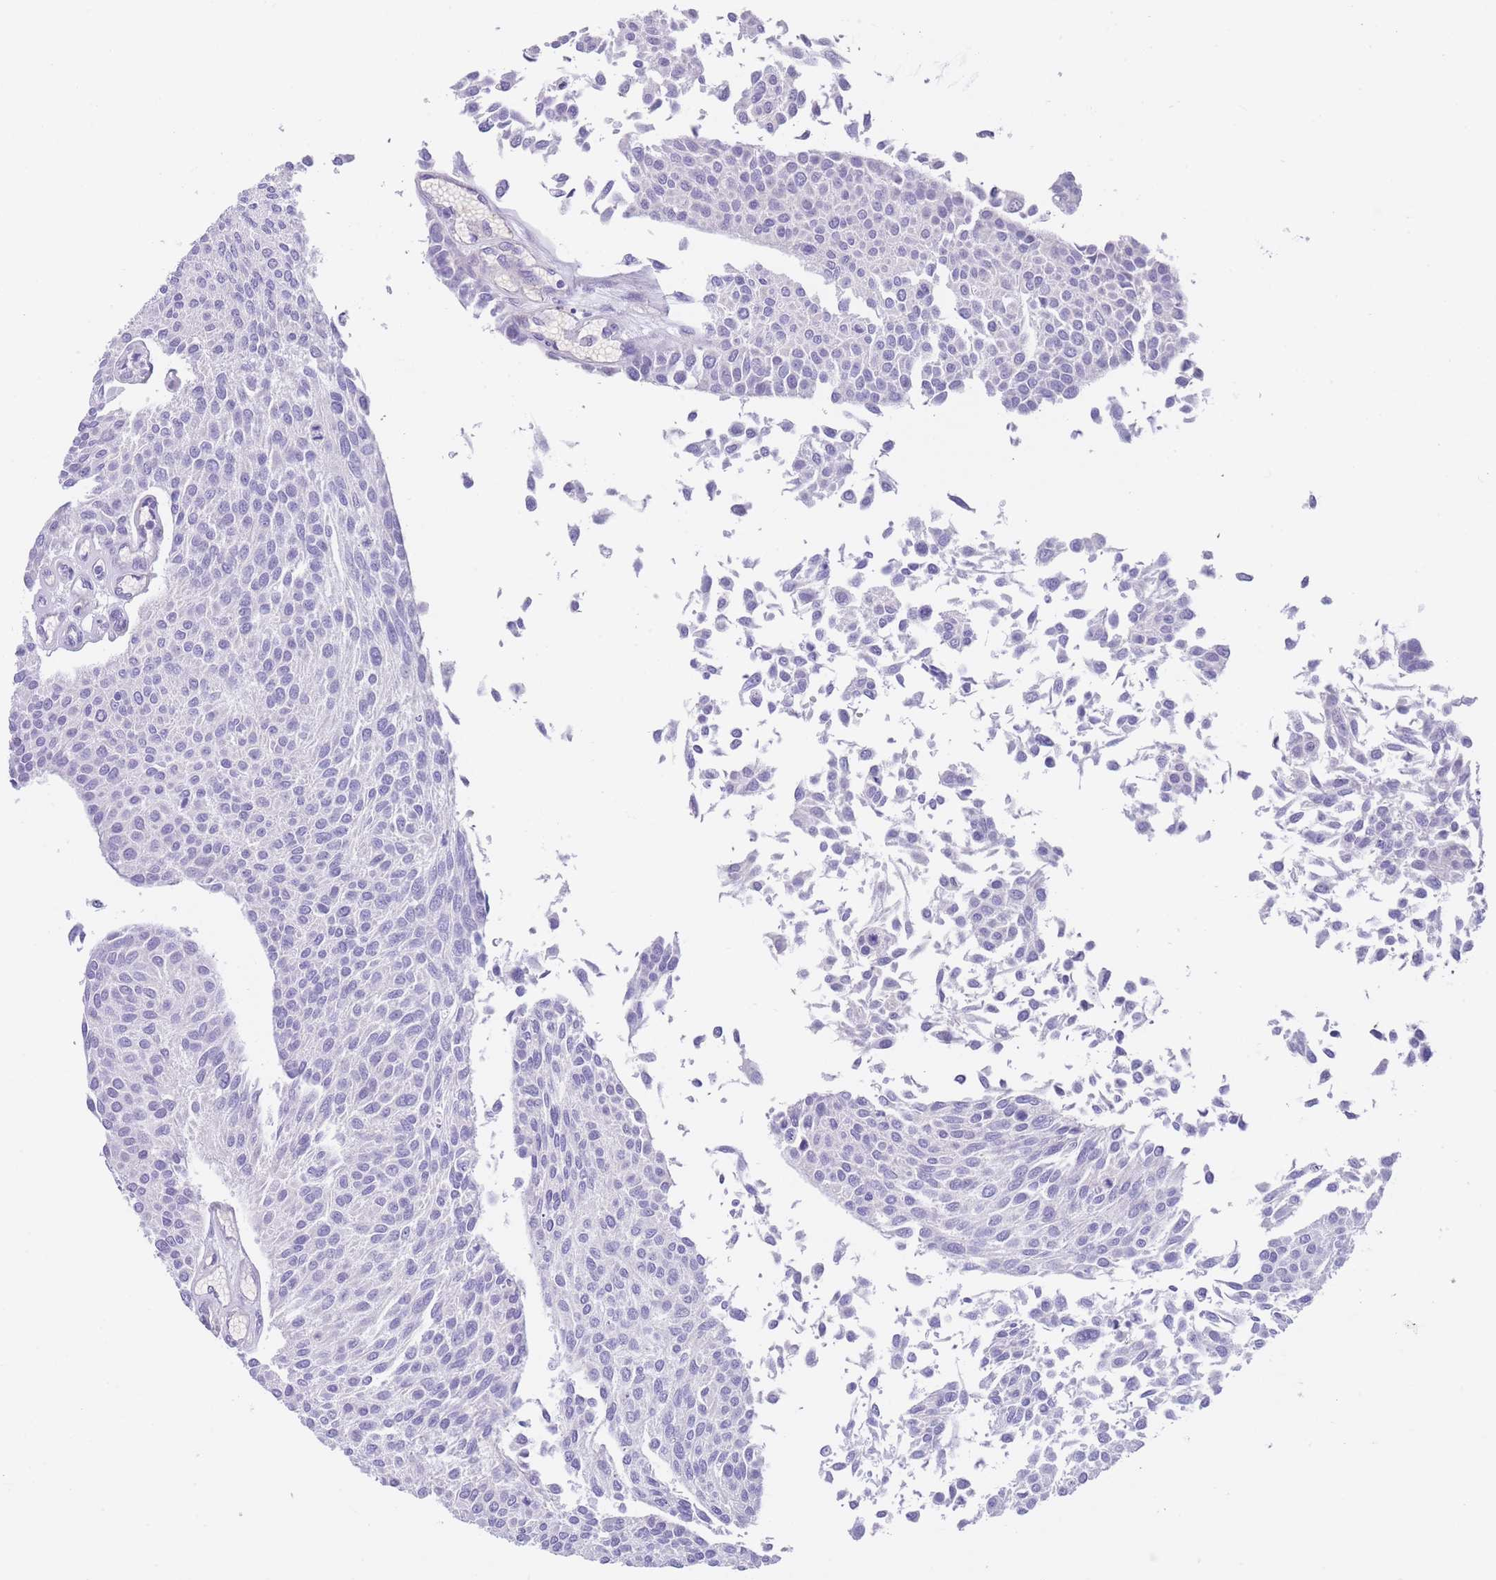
{"staining": {"intensity": "negative", "quantity": "none", "location": "none"}, "tissue": "urothelial cancer", "cell_type": "Tumor cells", "image_type": "cancer", "snomed": [{"axis": "morphology", "description": "Urothelial carcinoma, NOS"}, {"axis": "topography", "description": "Urinary bladder"}], "caption": "The histopathology image reveals no significant expression in tumor cells of urothelial cancer.", "gene": "QTRT1", "patient": {"sex": "male", "age": 55}}